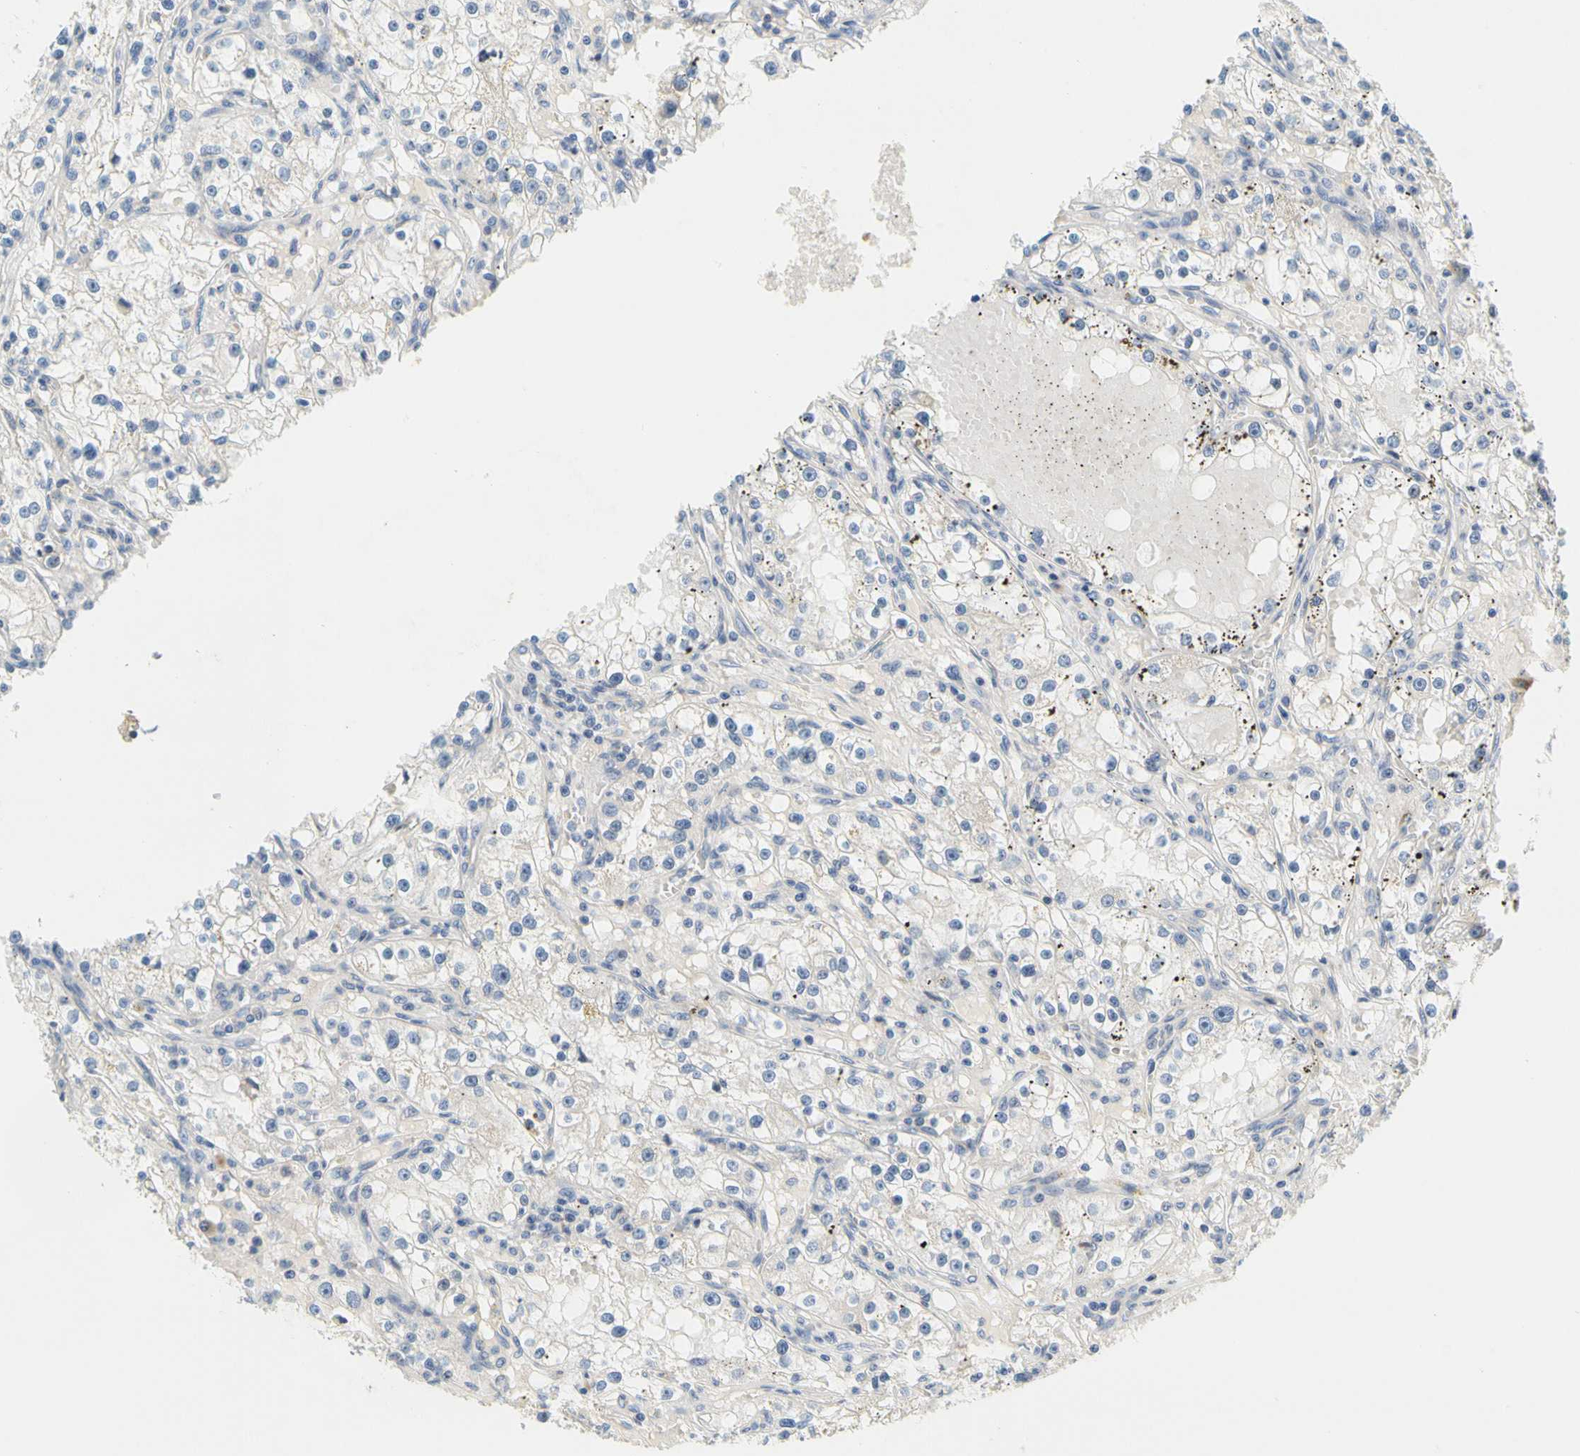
{"staining": {"intensity": "negative", "quantity": "none", "location": "none"}, "tissue": "renal cancer", "cell_type": "Tumor cells", "image_type": "cancer", "snomed": [{"axis": "morphology", "description": "Adenocarcinoma, NOS"}, {"axis": "topography", "description": "Kidney"}], "caption": "This is an immunohistochemistry micrograph of human renal adenocarcinoma. There is no positivity in tumor cells.", "gene": "LRRC47", "patient": {"sex": "male", "age": 56}}